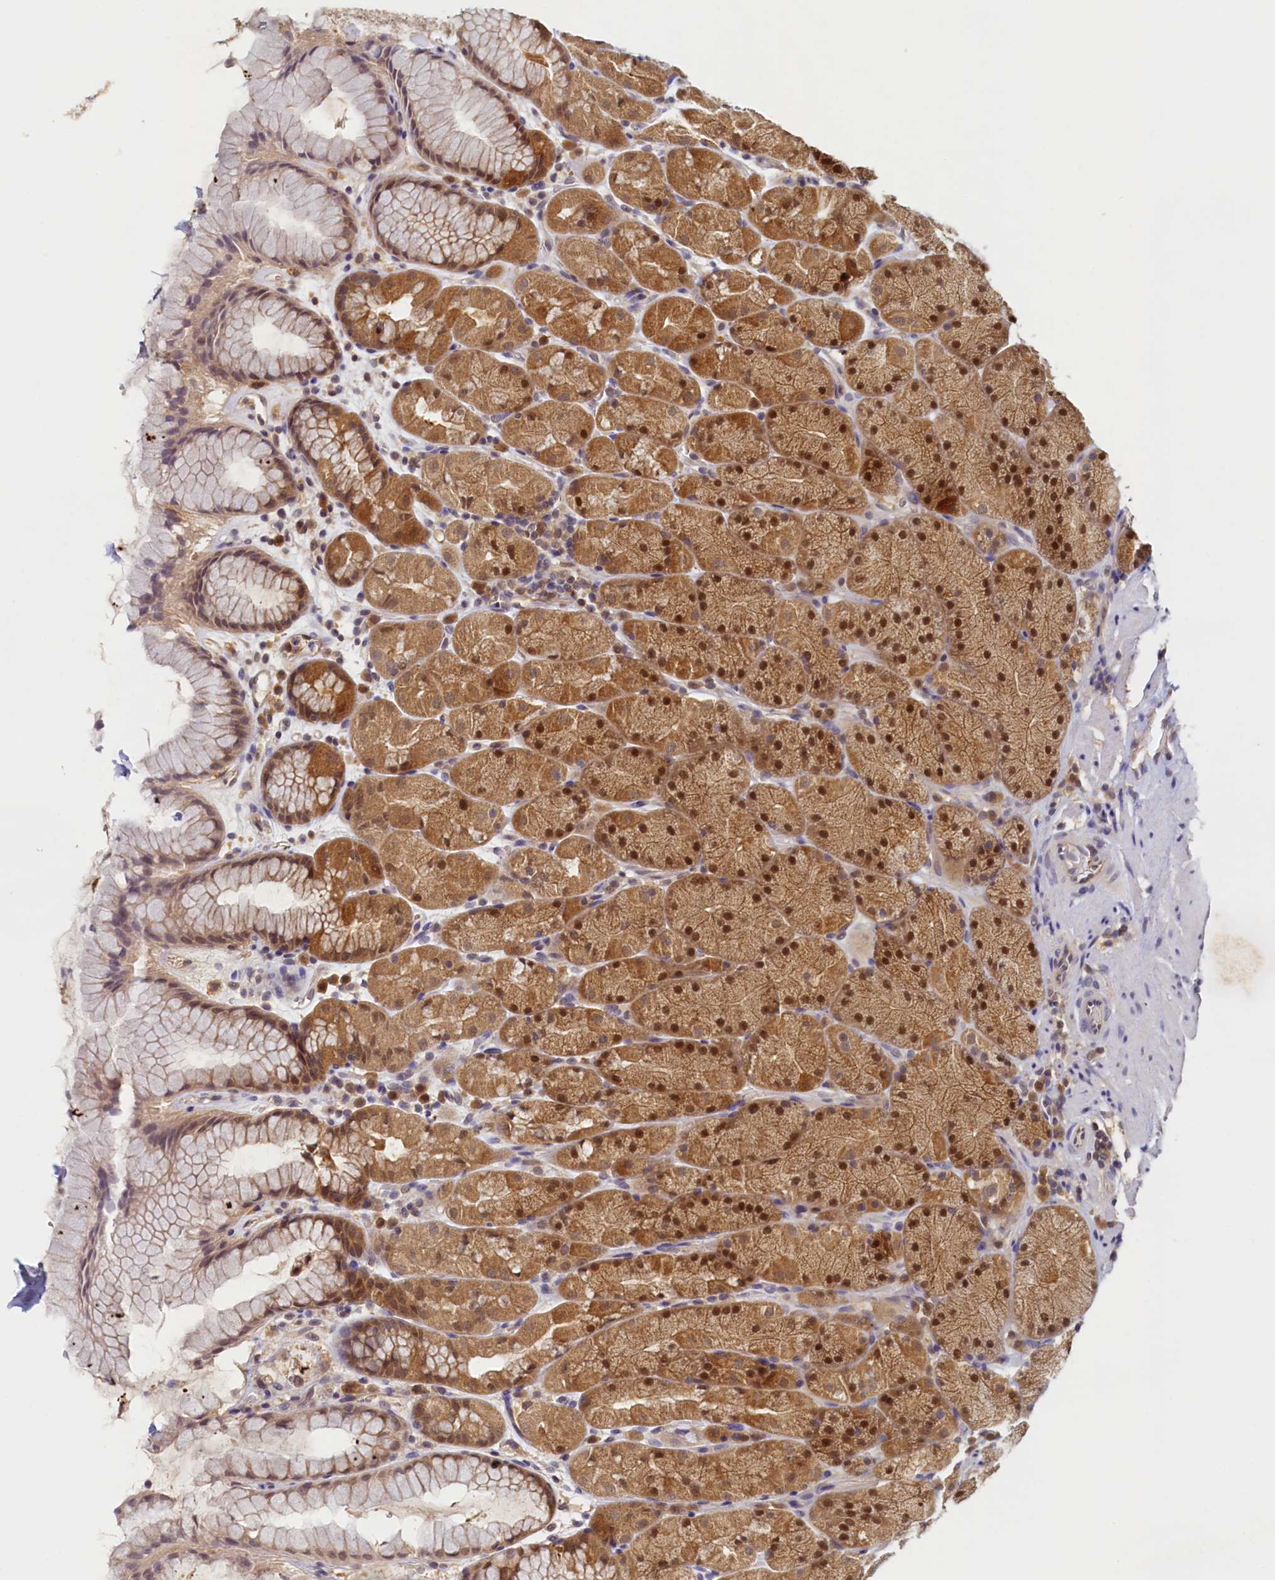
{"staining": {"intensity": "strong", "quantity": "25%-75%", "location": "cytoplasmic/membranous,nuclear"}, "tissue": "stomach", "cell_type": "Glandular cells", "image_type": "normal", "snomed": [{"axis": "morphology", "description": "Normal tissue, NOS"}, {"axis": "topography", "description": "Stomach, upper"}, {"axis": "topography", "description": "Stomach, lower"}], "caption": "A micrograph of stomach stained for a protein demonstrates strong cytoplasmic/membranous,nuclear brown staining in glandular cells. The protein is stained brown, and the nuclei are stained in blue (DAB IHC with brightfield microscopy, high magnification).", "gene": "PAAF1", "patient": {"sex": "male", "age": 67}}